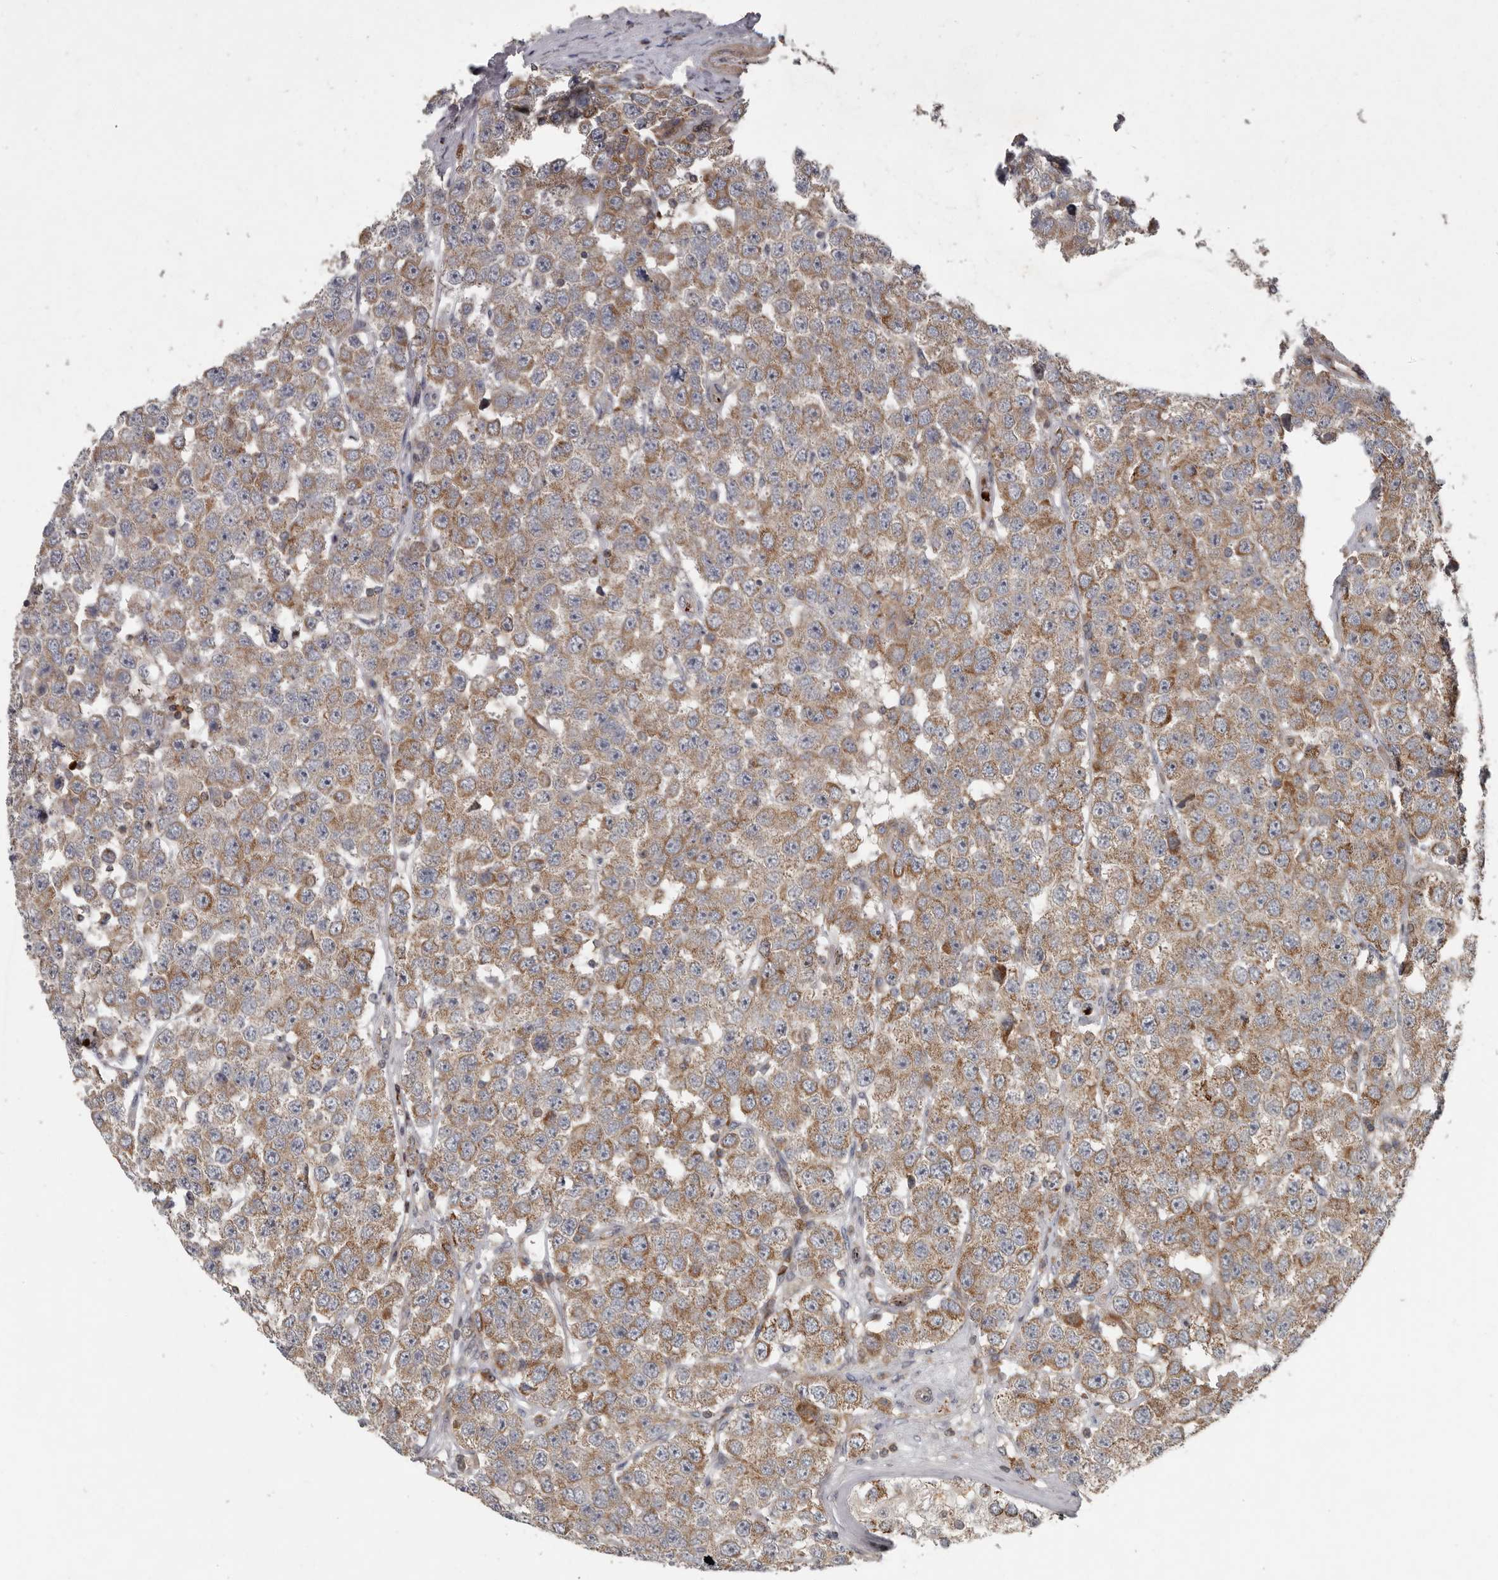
{"staining": {"intensity": "moderate", "quantity": ">75%", "location": "cytoplasmic/membranous"}, "tissue": "testis cancer", "cell_type": "Tumor cells", "image_type": "cancer", "snomed": [{"axis": "morphology", "description": "Seminoma, NOS"}, {"axis": "topography", "description": "Testis"}], "caption": "Testis cancer (seminoma) stained with DAB IHC displays medium levels of moderate cytoplasmic/membranous expression in approximately >75% of tumor cells. The protein of interest is stained brown, and the nuclei are stained in blue (DAB (3,3'-diaminobenzidine) IHC with brightfield microscopy, high magnification).", "gene": "FBXO31", "patient": {"sex": "male", "age": 28}}